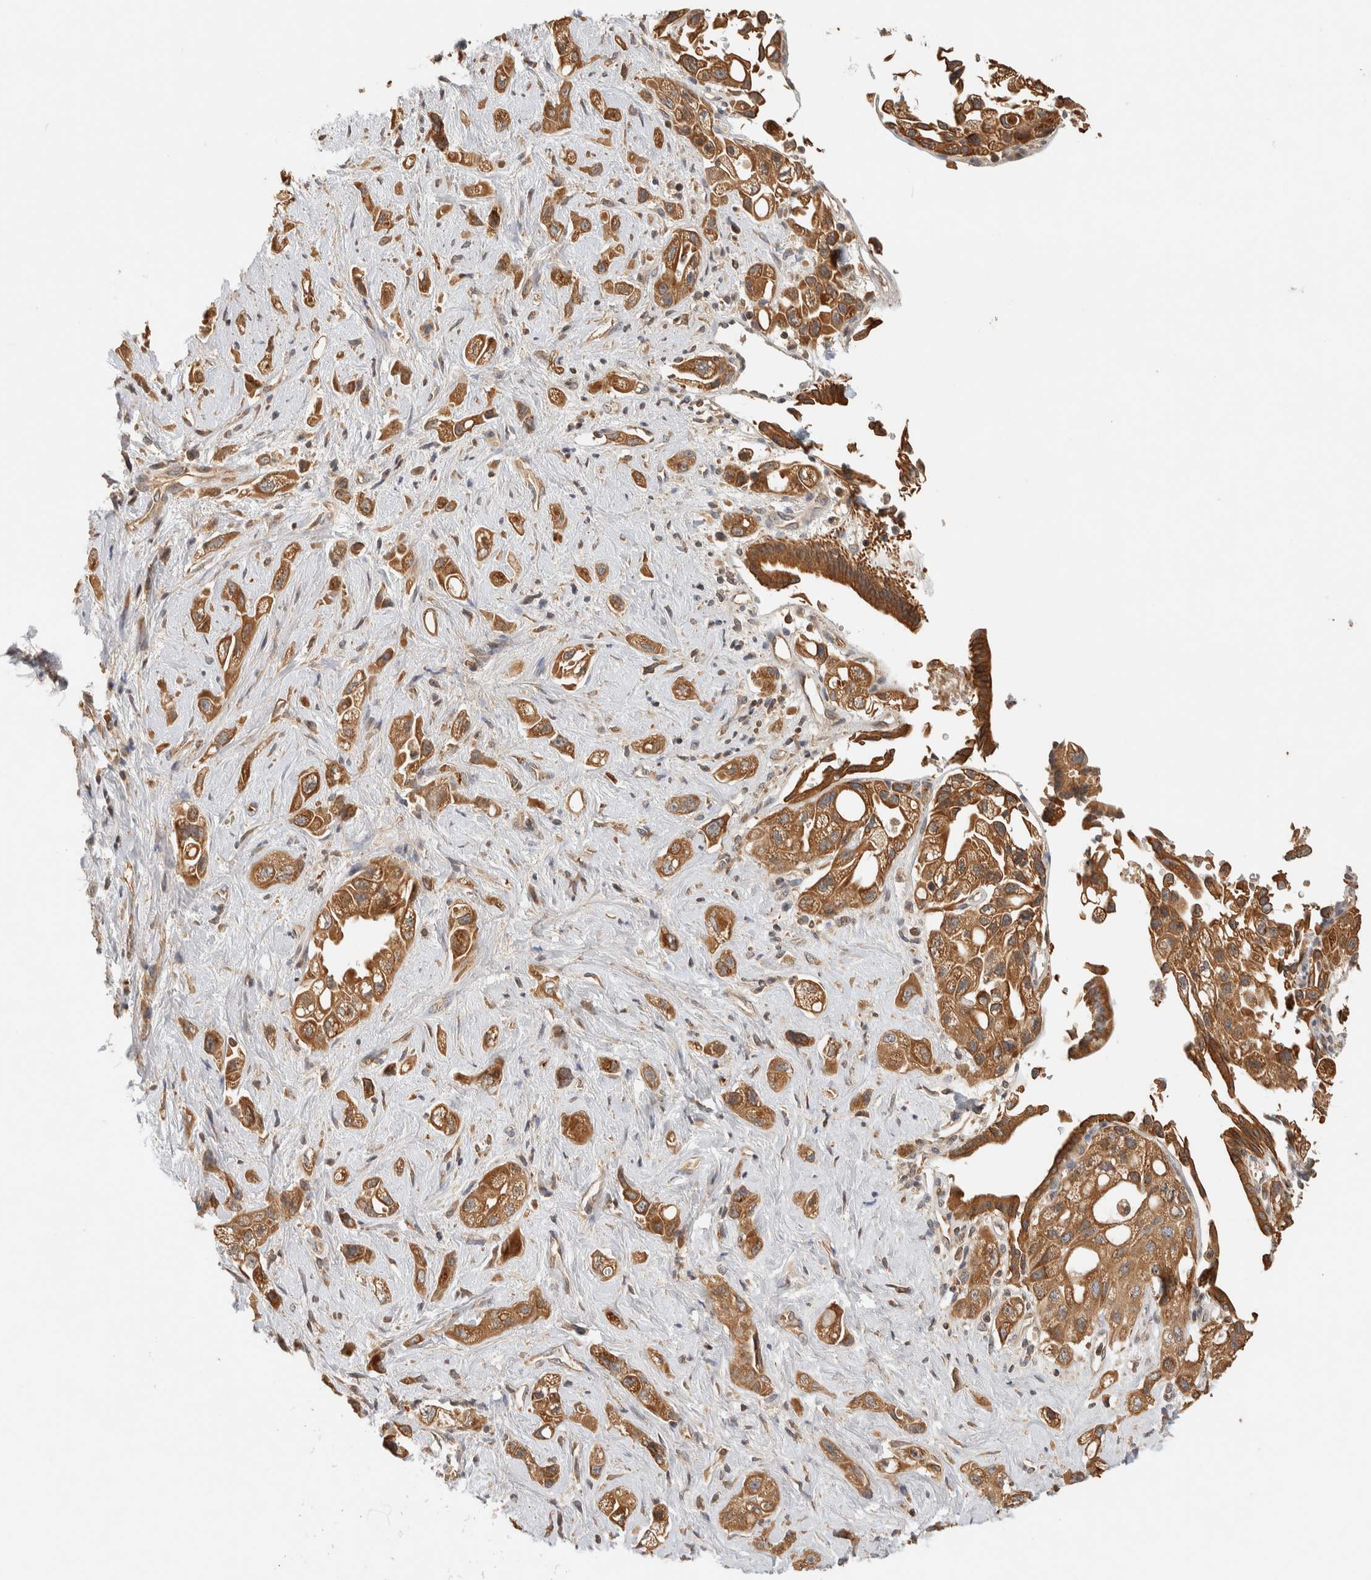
{"staining": {"intensity": "moderate", "quantity": ">75%", "location": "cytoplasmic/membranous"}, "tissue": "pancreatic cancer", "cell_type": "Tumor cells", "image_type": "cancer", "snomed": [{"axis": "morphology", "description": "Adenocarcinoma, NOS"}, {"axis": "topography", "description": "Pancreas"}], "caption": "Pancreatic adenocarcinoma tissue reveals moderate cytoplasmic/membranous staining in about >75% of tumor cells", "gene": "TTI2", "patient": {"sex": "female", "age": 66}}